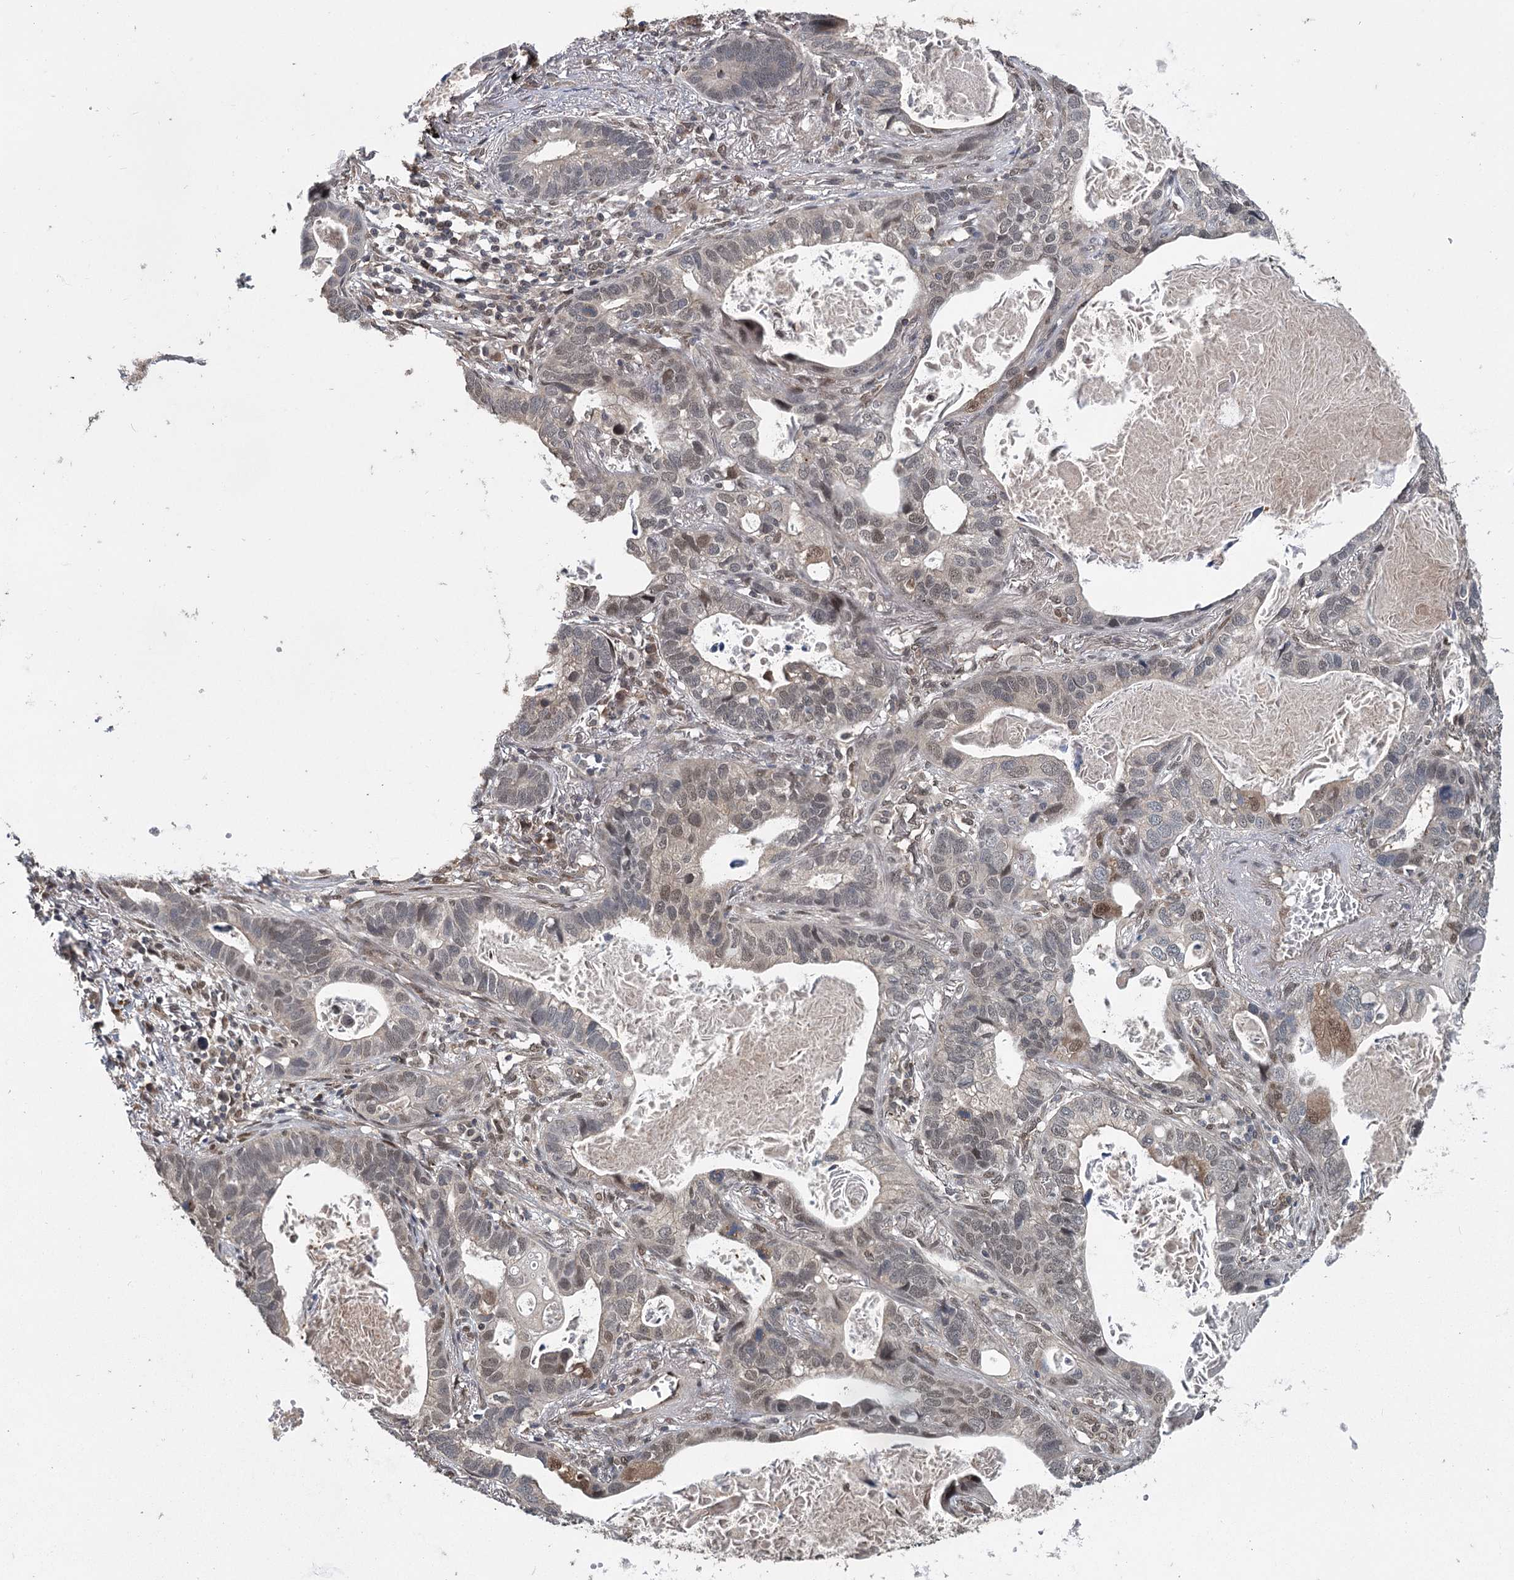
{"staining": {"intensity": "weak", "quantity": "<25%", "location": "nuclear"}, "tissue": "lung cancer", "cell_type": "Tumor cells", "image_type": "cancer", "snomed": [{"axis": "morphology", "description": "Adenocarcinoma, NOS"}, {"axis": "topography", "description": "Lung"}], "caption": "DAB immunohistochemical staining of lung cancer (adenocarcinoma) exhibits no significant positivity in tumor cells.", "gene": "MYG1", "patient": {"sex": "male", "age": 67}}